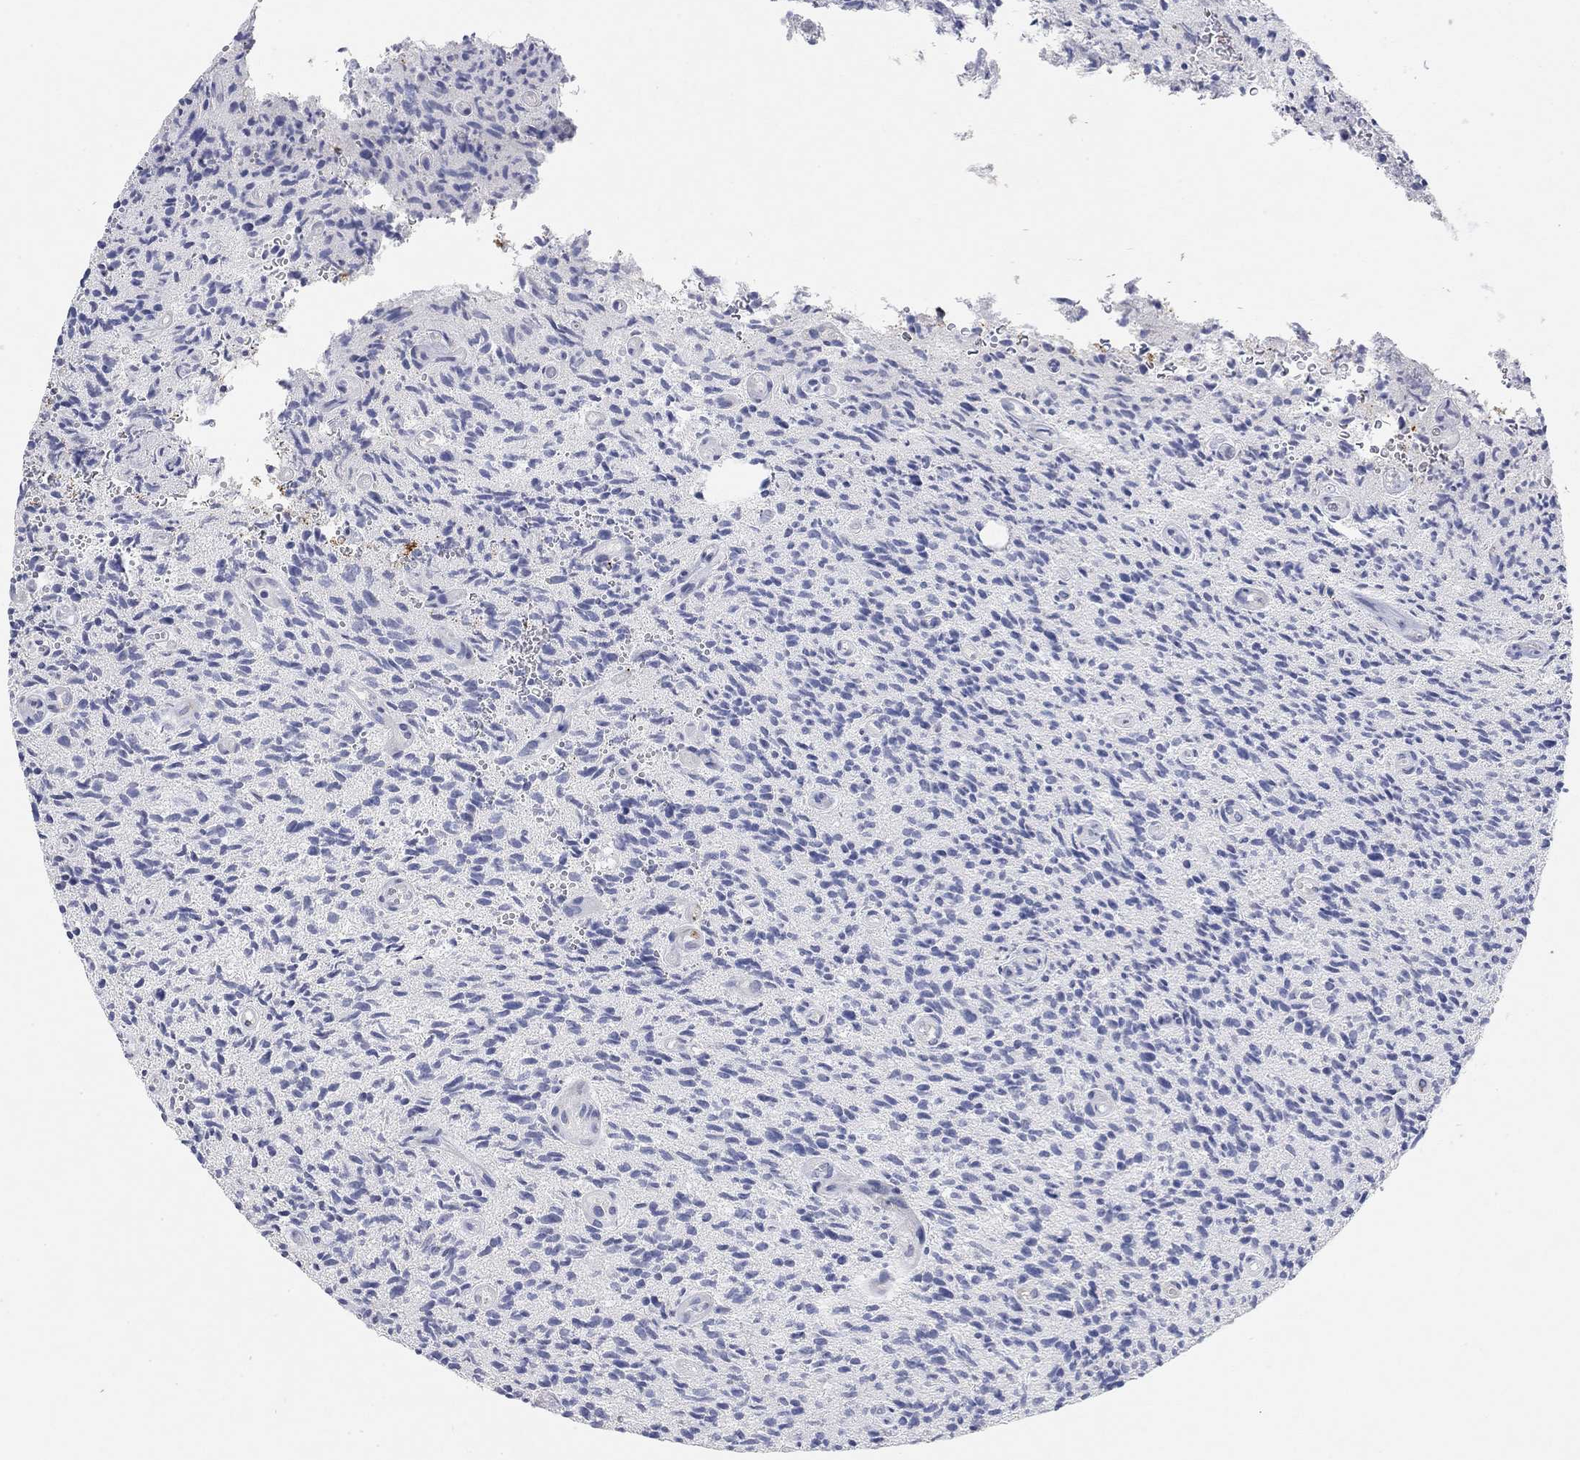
{"staining": {"intensity": "negative", "quantity": "none", "location": "none"}, "tissue": "glioma", "cell_type": "Tumor cells", "image_type": "cancer", "snomed": [{"axis": "morphology", "description": "Glioma, malignant, High grade"}, {"axis": "topography", "description": "Brain"}], "caption": "Human glioma stained for a protein using immunohistochemistry demonstrates no positivity in tumor cells.", "gene": "VAT1L", "patient": {"sex": "male", "age": 64}}